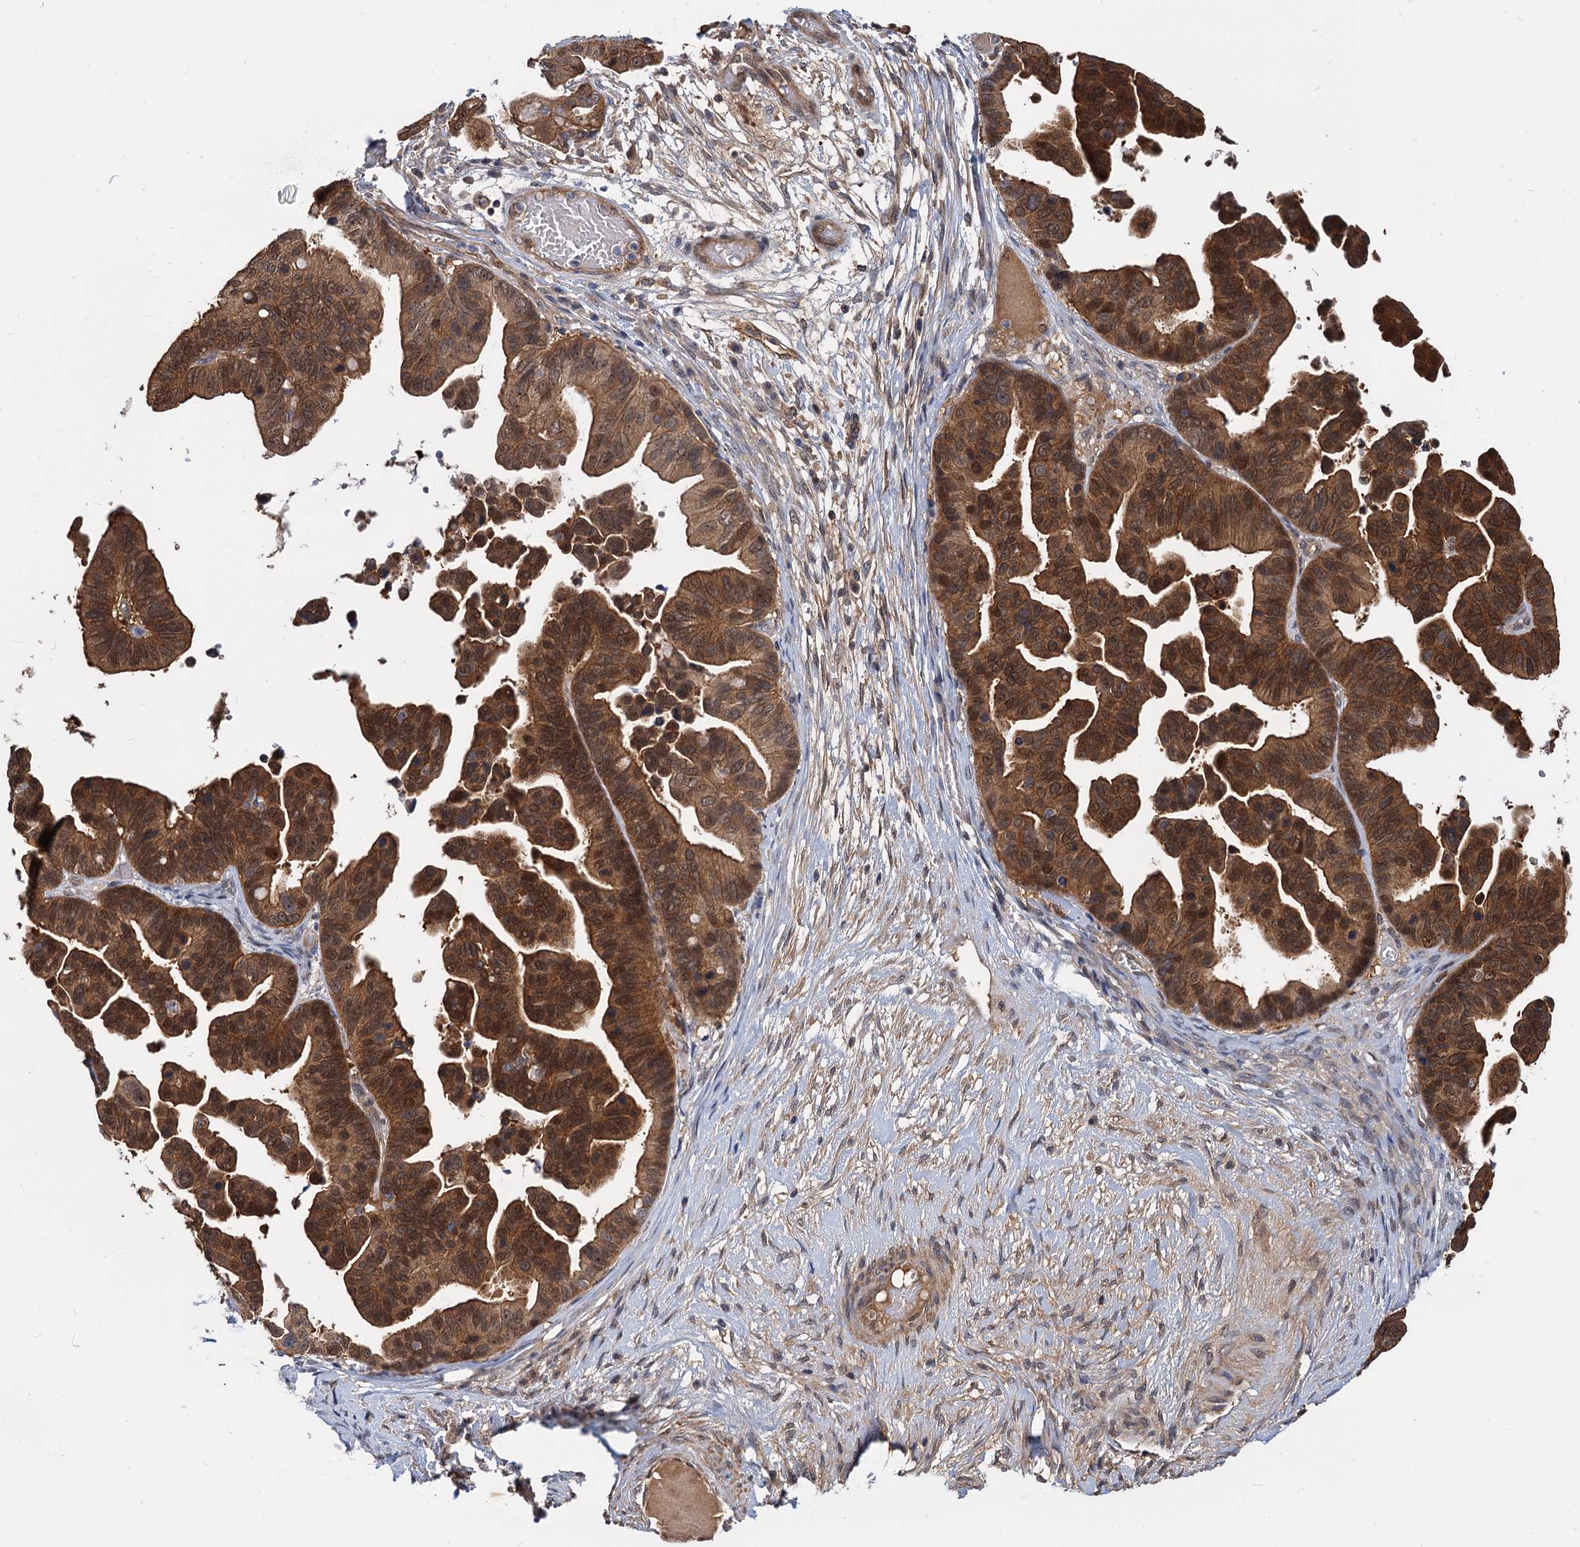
{"staining": {"intensity": "strong", "quantity": ">75%", "location": "cytoplasmic/membranous,nuclear"}, "tissue": "ovarian cancer", "cell_type": "Tumor cells", "image_type": "cancer", "snomed": [{"axis": "morphology", "description": "Cystadenocarcinoma, serous, NOS"}, {"axis": "topography", "description": "Ovary"}], "caption": "IHC histopathology image of human ovarian serous cystadenocarcinoma stained for a protein (brown), which shows high levels of strong cytoplasmic/membranous and nuclear positivity in about >75% of tumor cells.", "gene": "SNX15", "patient": {"sex": "female", "age": 56}}